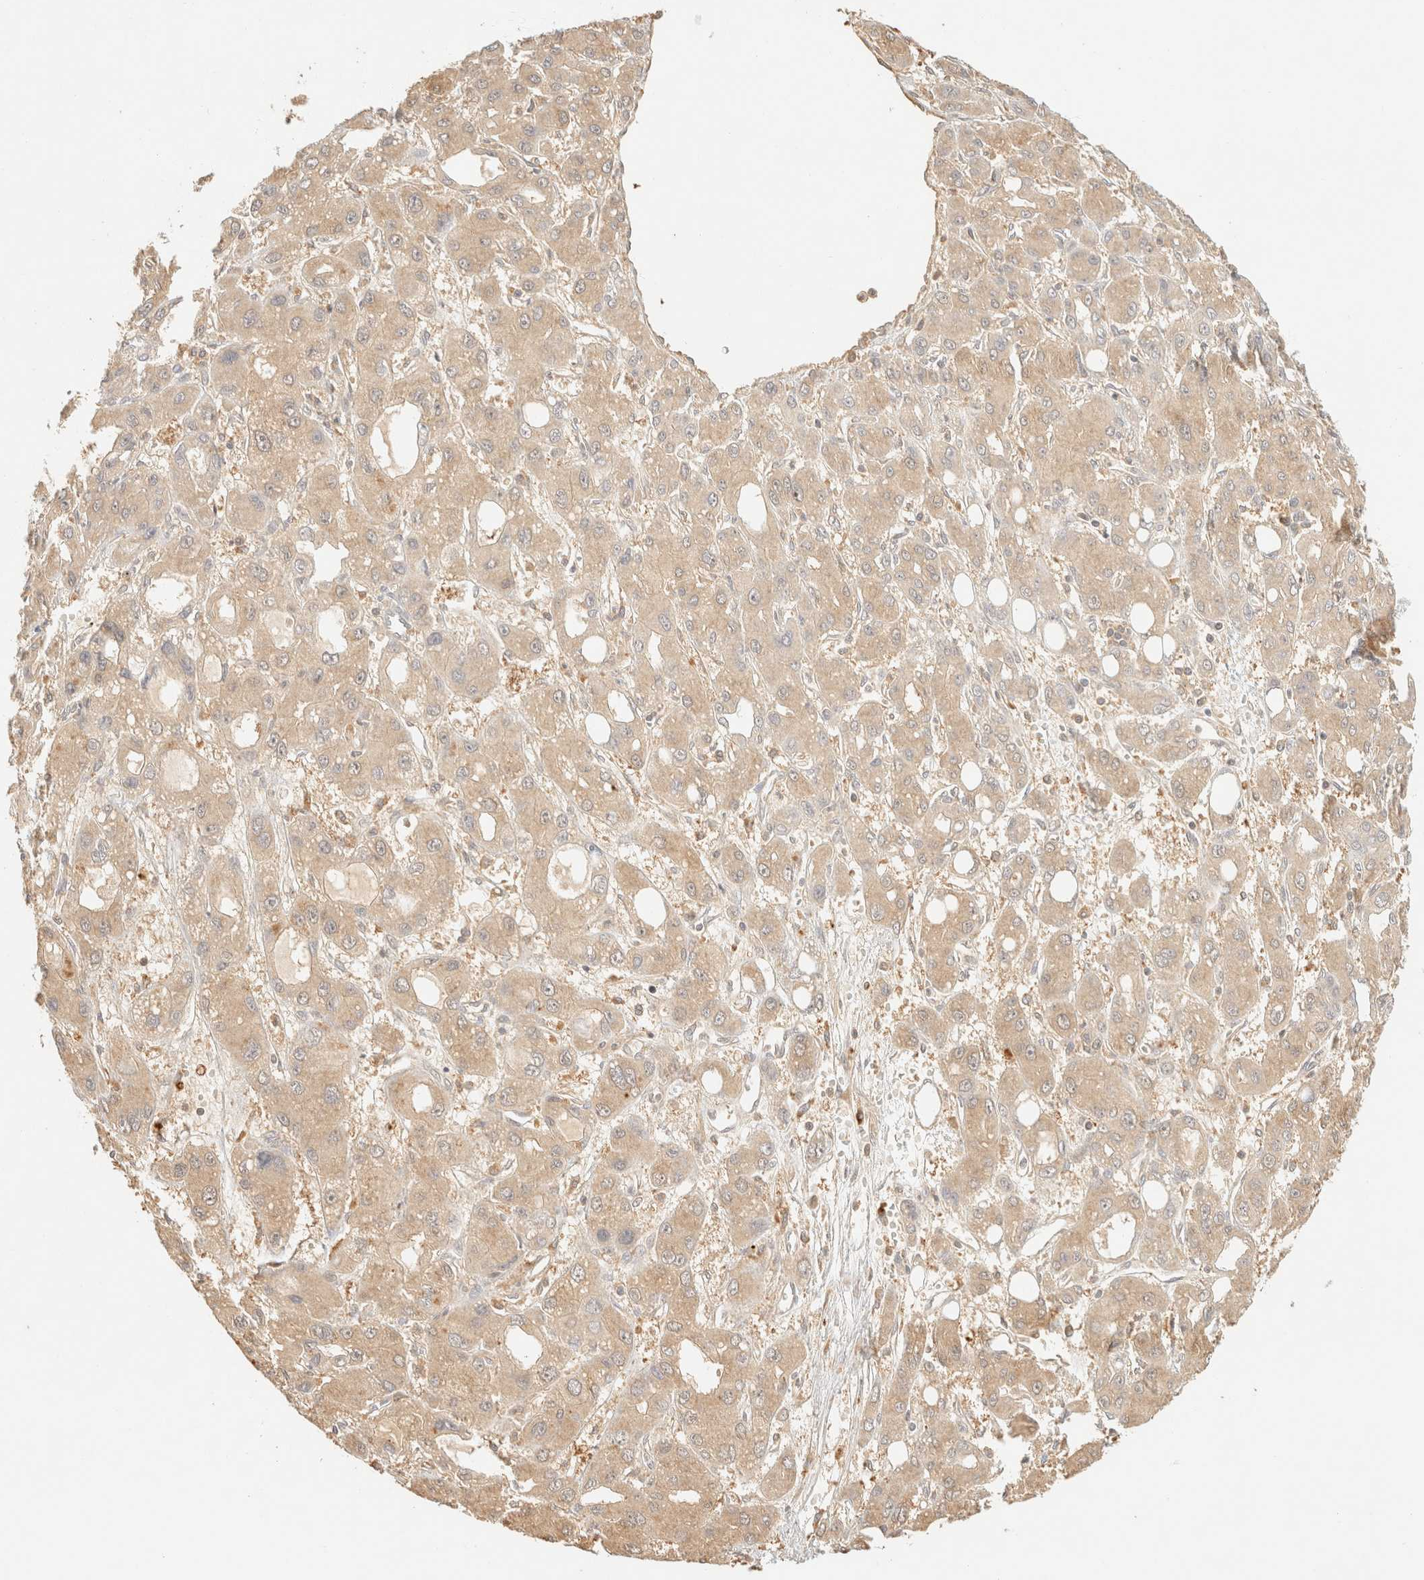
{"staining": {"intensity": "weak", "quantity": ">75%", "location": "cytoplasmic/membranous"}, "tissue": "liver cancer", "cell_type": "Tumor cells", "image_type": "cancer", "snomed": [{"axis": "morphology", "description": "Carcinoma, Hepatocellular, NOS"}, {"axis": "topography", "description": "Liver"}], "caption": "Immunohistochemistry micrograph of neoplastic tissue: human hepatocellular carcinoma (liver) stained using IHC reveals low levels of weak protein expression localized specifically in the cytoplasmic/membranous of tumor cells, appearing as a cytoplasmic/membranous brown color.", "gene": "TIMD4", "patient": {"sex": "male", "age": 55}}